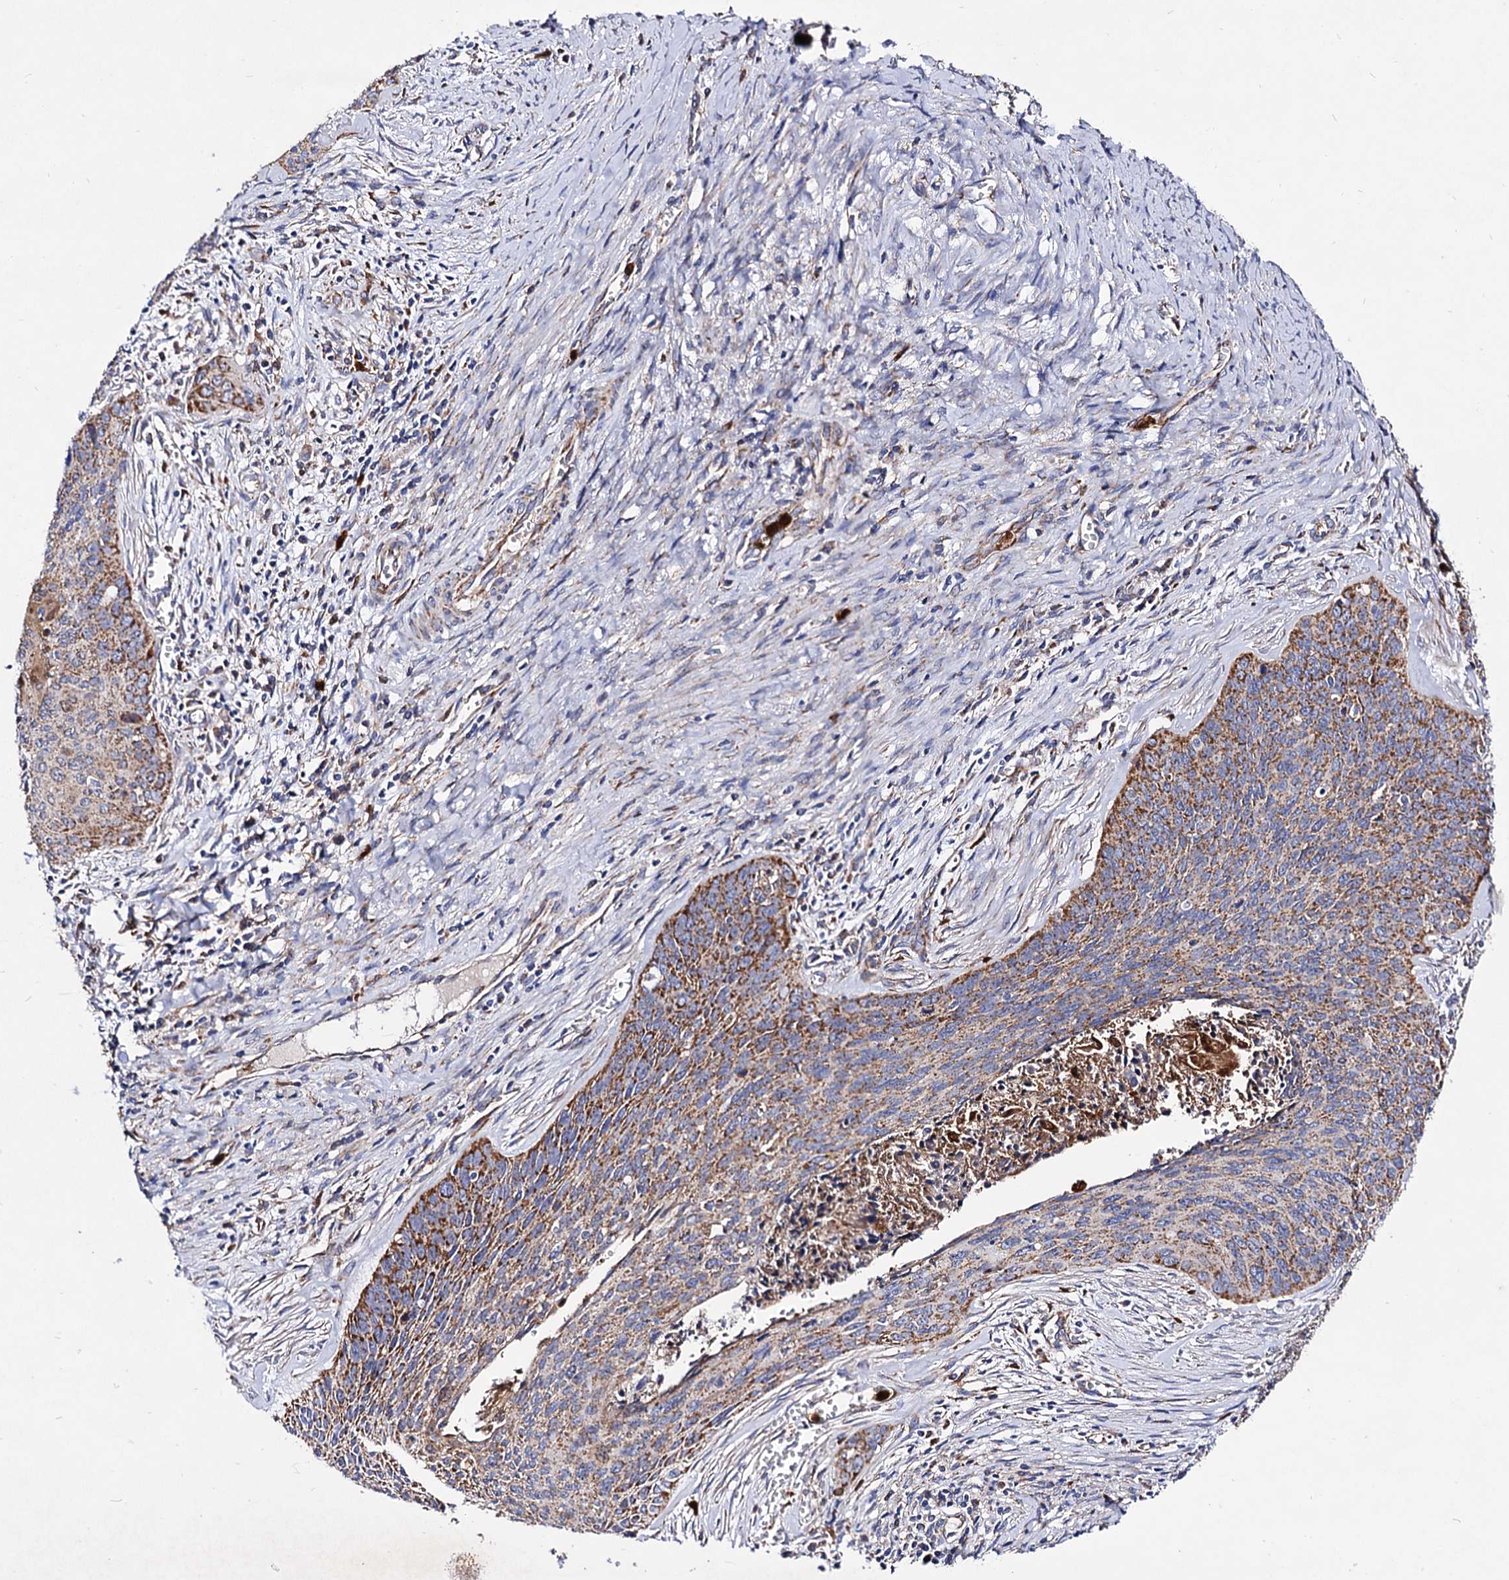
{"staining": {"intensity": "moderate", "quantity": ">75%", "location": "cytoplasmic/membranous"}, "tissue": "cervical cancer", "cell_type": "Tumor cells", "image_type": "cancer", "snomed": [{"axis": "morphology", "description": "Squamous cell carcinoma, NOS"}, {"axis": "topography", "description": "Cervix"}], "caption": "Immunohistochemical staining of human cervical squamous cell carcinoma reveals moderate cytoplasmic/membranous protein expression in about >75% of tumor cells. The protein is shown in brown color, while the nuclei are stained blue.", "gene": "ACAD9", "patient": {"sex": "female", "age": 55}}